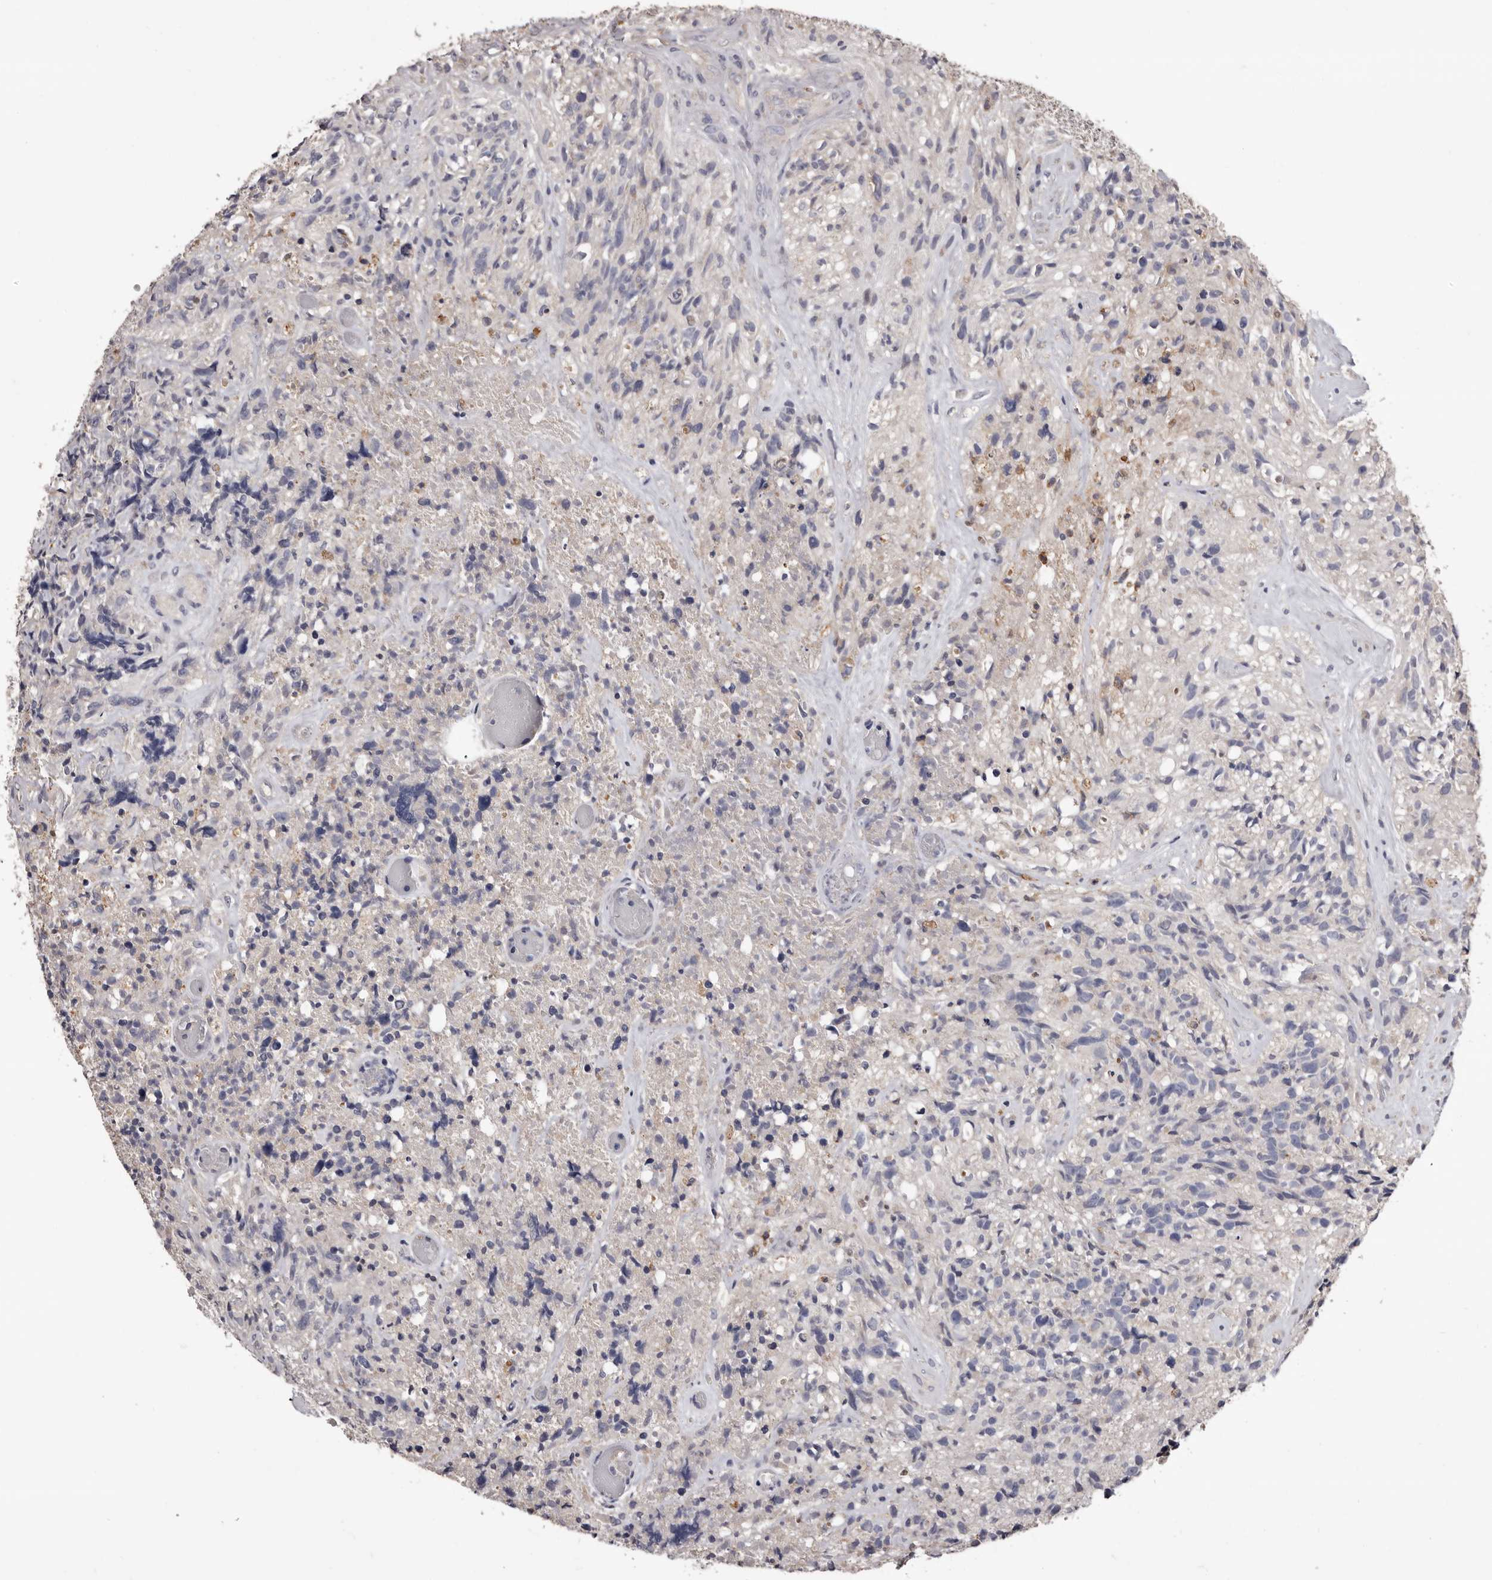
{"staining": {"intensity": "negative", "quantity": "none", "location": "none"}, "tissue": "glioma", "cell_type": "Tumor cells", "image_type": "cancer", "snomed": [{"axis": "morphology", "description": "Glioma, malignant, High grade"}, {"axis": "topography", "description": "Brain"}], "caption": "Immunohistochemical staining of high-grade glioma (malignant) reveals no significant staining in tumor cells. The staining is performed using DAB (3,3'-diaminobenzidine) brown chromogen with nuclei counter-stained in using hematoxylin.", "gene": "ETNK1", "patient": {"sex": "male", "age": 69}}